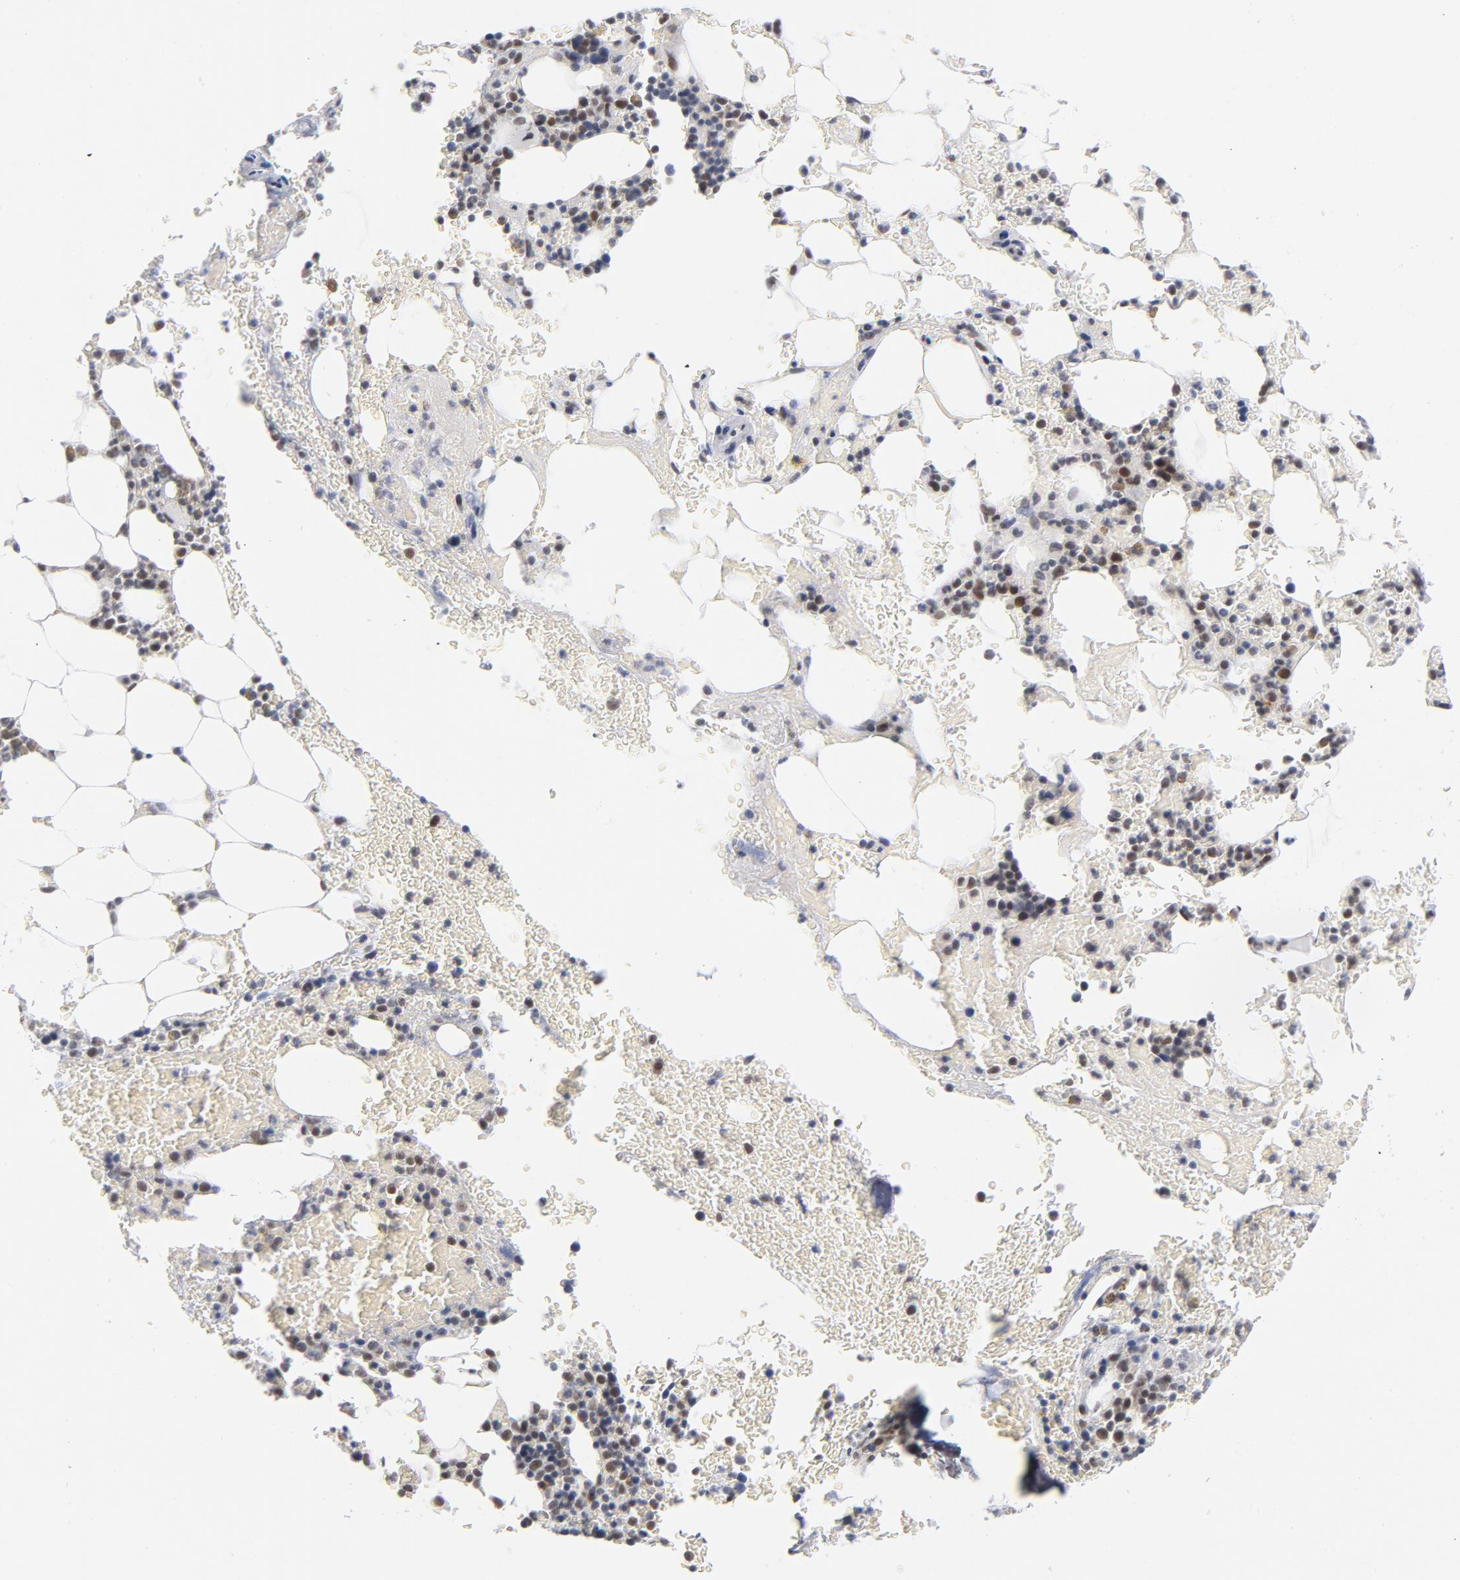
{"staining": {"intensity": "moderate", "quantity": "25%-75%", "location": "nuclear"}, "tissue": "bone marrow", "cell_type": "Hematopoietic cells", "image_type": "normal", "snomed": [{"axis": "morphology", "description": "Normal tissue, NOS"}, {"axis": "topography", "description": "Bone marrow"}], "caption": "The photomicrograph exhibits a brown stain indicating the presence of a protein in the nuclear of hematopoietic cells in bone marrow. (Brightfield microscopy of DAB IHC at high magnification).", "gene": "BAP1", "patient": {"sex": "female", "age": 73}}